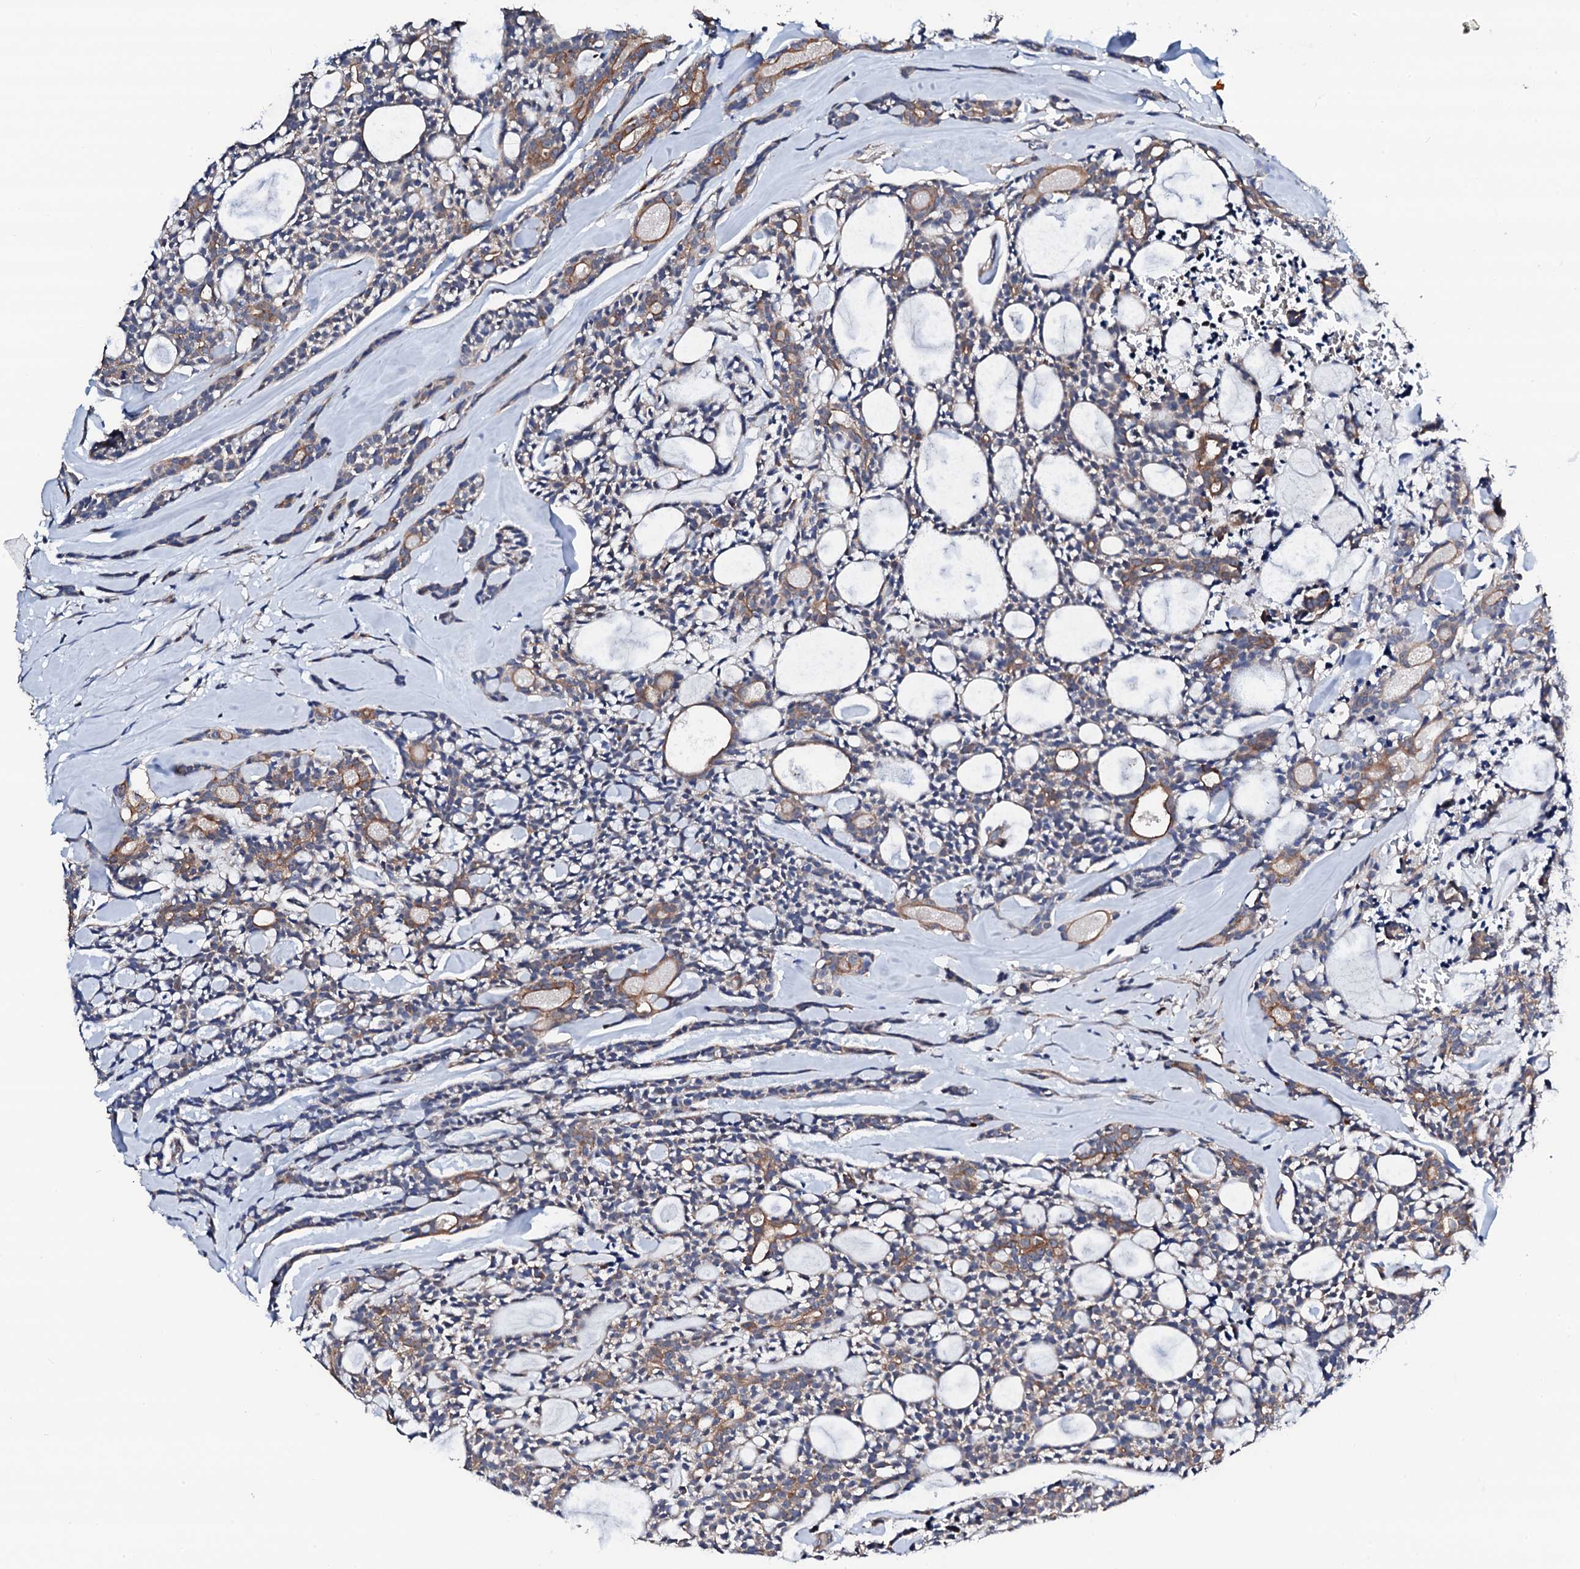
{"staining": {"intensity": "moderate", "quantity": "<25%", "location": "cytoplasmic/membranous"}, "tissue": "head and neck cancer", "cell_type": "Tumor cells", "image_type": "cancer", "snomed": [{"axis": "morphology", "description": "Adenocarcinoma, NOS"}, {"axis": "topography", "description": "Salivary gland"}, {"axis": "topography", "description": "Head-Neck"}], "caption": "Adenocarcinoma (head and neck) was stained to show a protein in brown. There is low levels of moderate cytoplasmic/membranous expression in approximately <25% of tumor cells.", "gene": "COG4", "patient": {"sex": "male", "age": 55}}